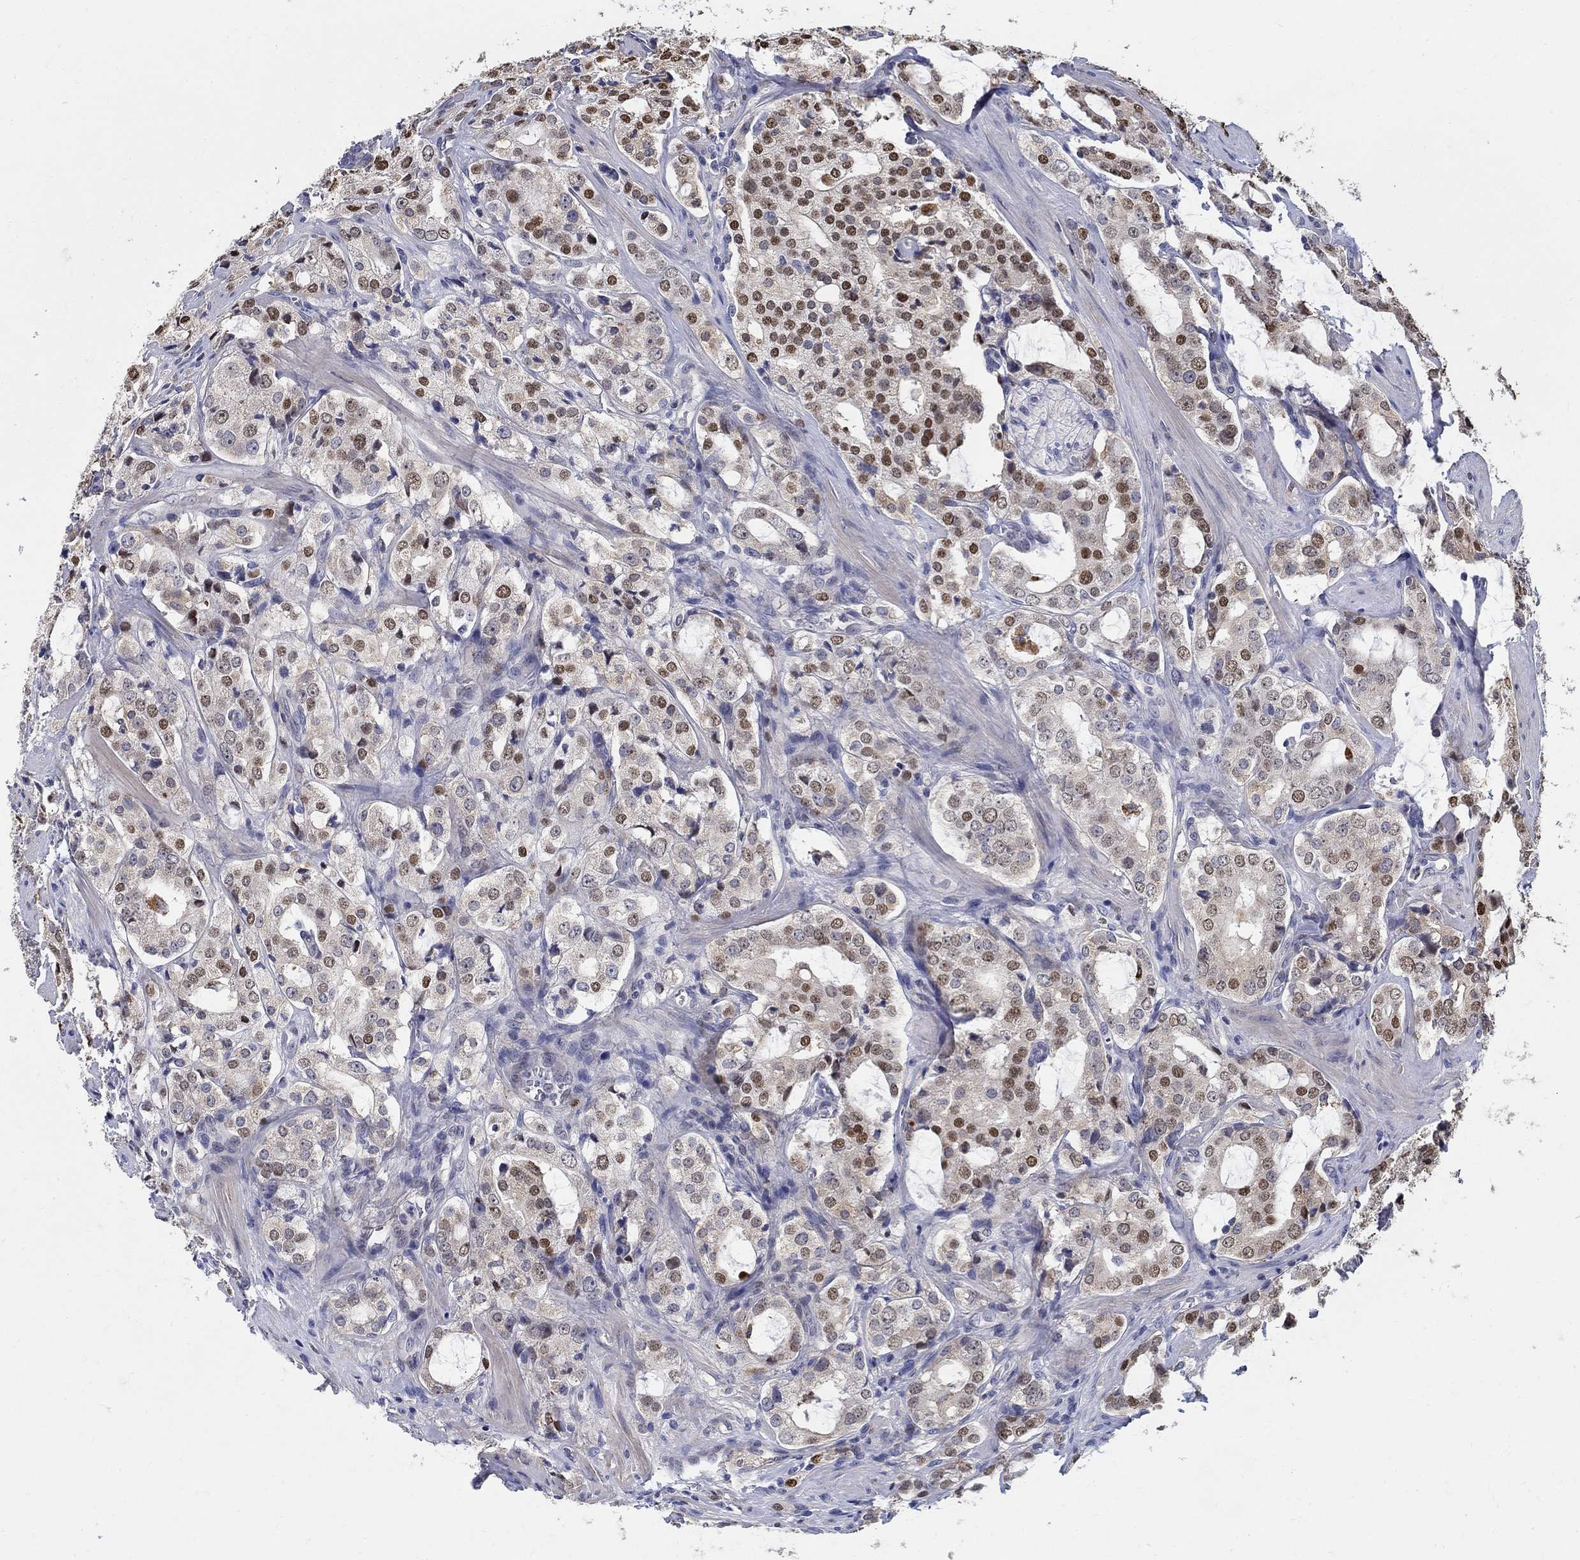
{"staining": {"intensity": "strong", "quantity": "25%-75%", "location": "nuclear"}, "tissue": "prostate cancer", "cell_type": "Tumor cells", "image_type": "cancer", "snomed": [{"axis": "morphology", "description": "Adenocarcinoma, NOS"}, {"axis": "topography", "description": "Prostate"}], "caption": "Immunohistochemistry (IHC) histopathology image of neoplastic tissue: human prostate cancer stained using immunohistochemistry displays high levels of strong protein expression localized specifically in the nuclear of tumor cells, appearing as a nuclear brown color.", "gene": "C16orf46", "patient": {"sex": "male", "age": 66}}